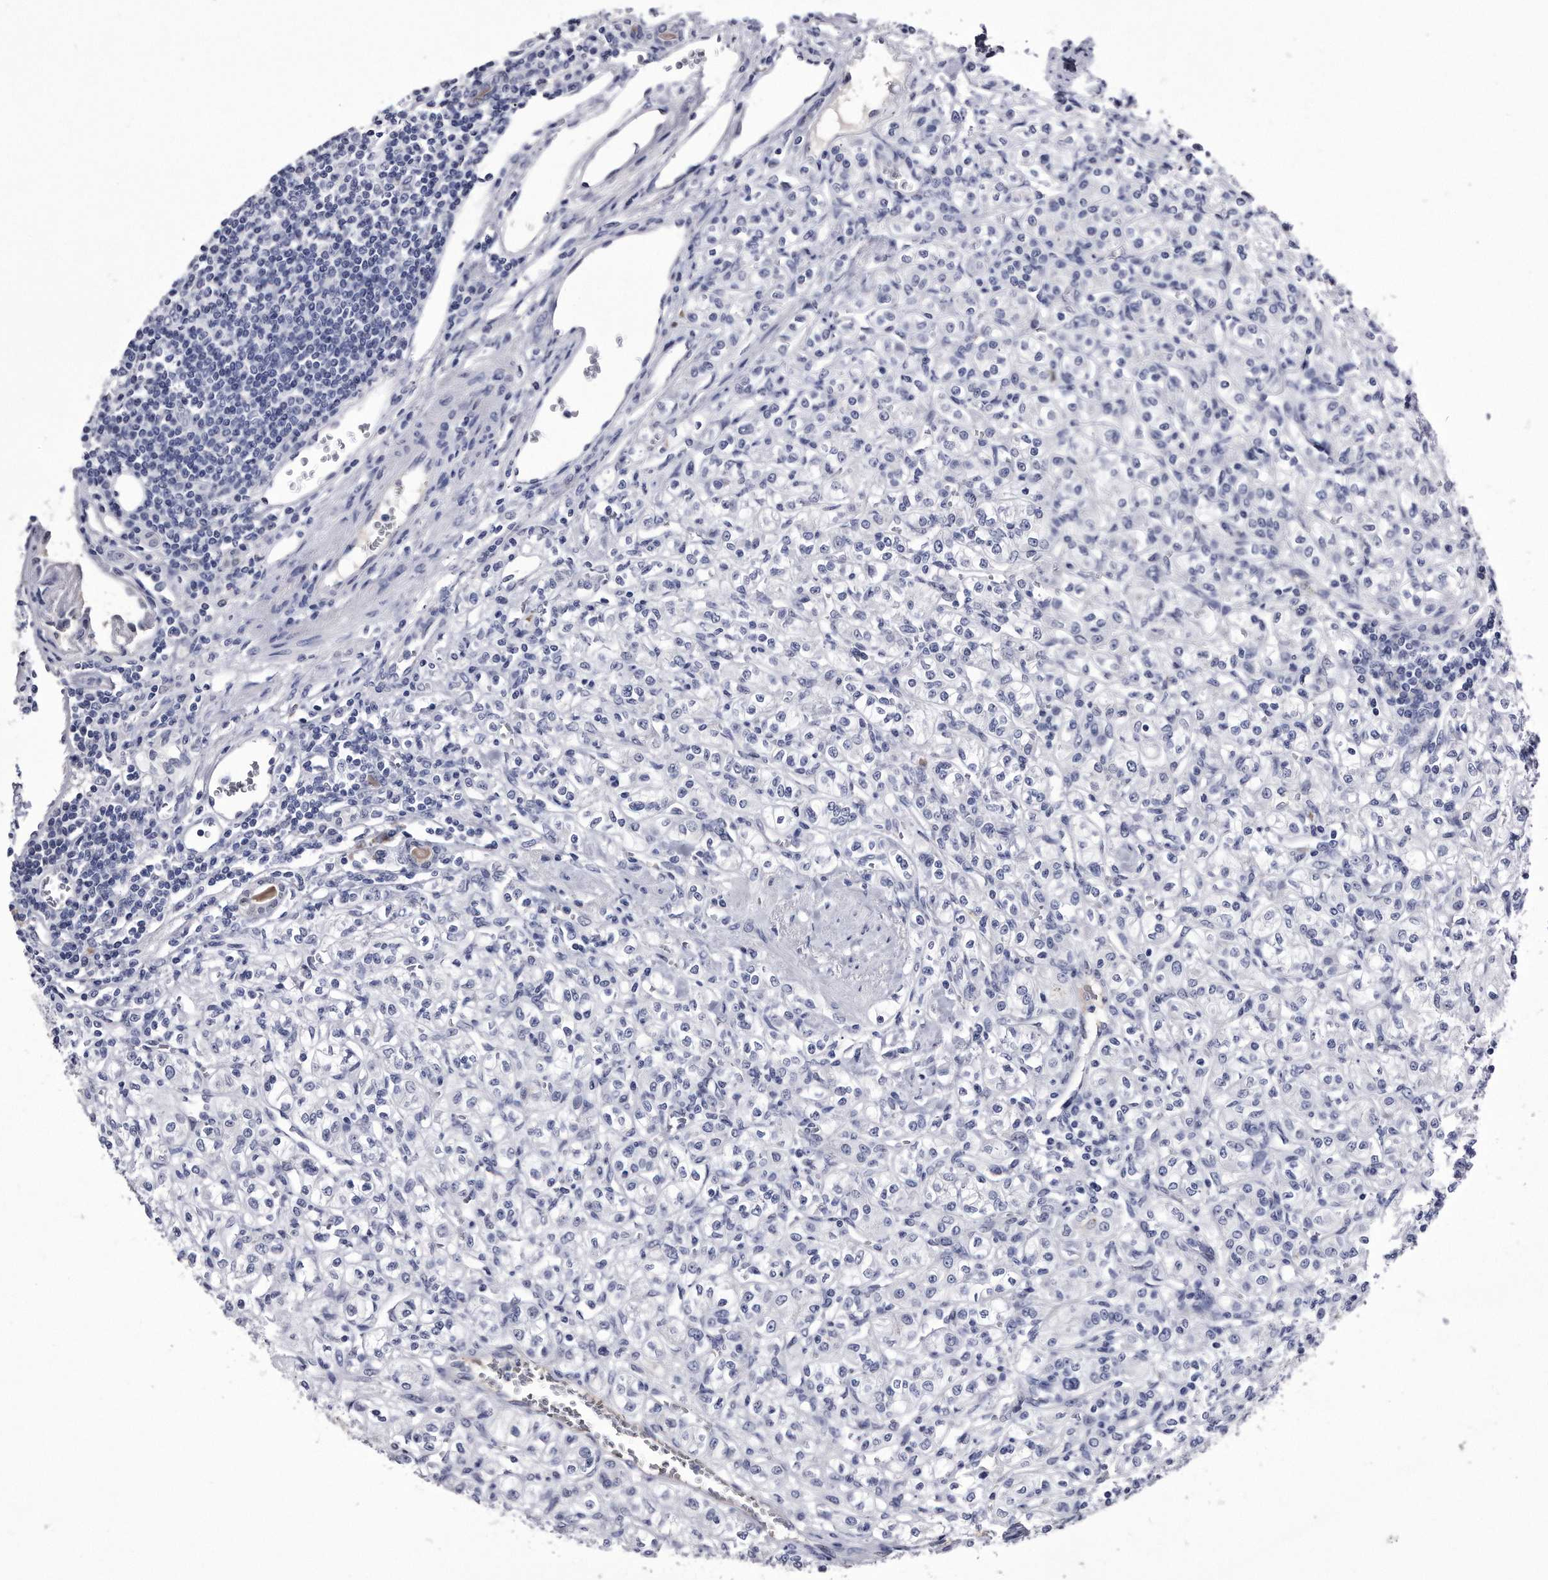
{"staining": {"intensity": "negative", "quantity": "none", "location": "none"}, "tissue": "renal cancer", "cell_type": "Tumor cells", "image_type": "cancer", "snomed": [{"axis": "morphology", "description": "Adenocarcinoma, NOS"}, {"axis": "topography", "description": "Kidney"}], "caption": "Tumor cells show no significant staining in renal cancer (adenocarcinoma).", "gene": "KCTD8", "patient": {"sex": "male", "age": 77}}